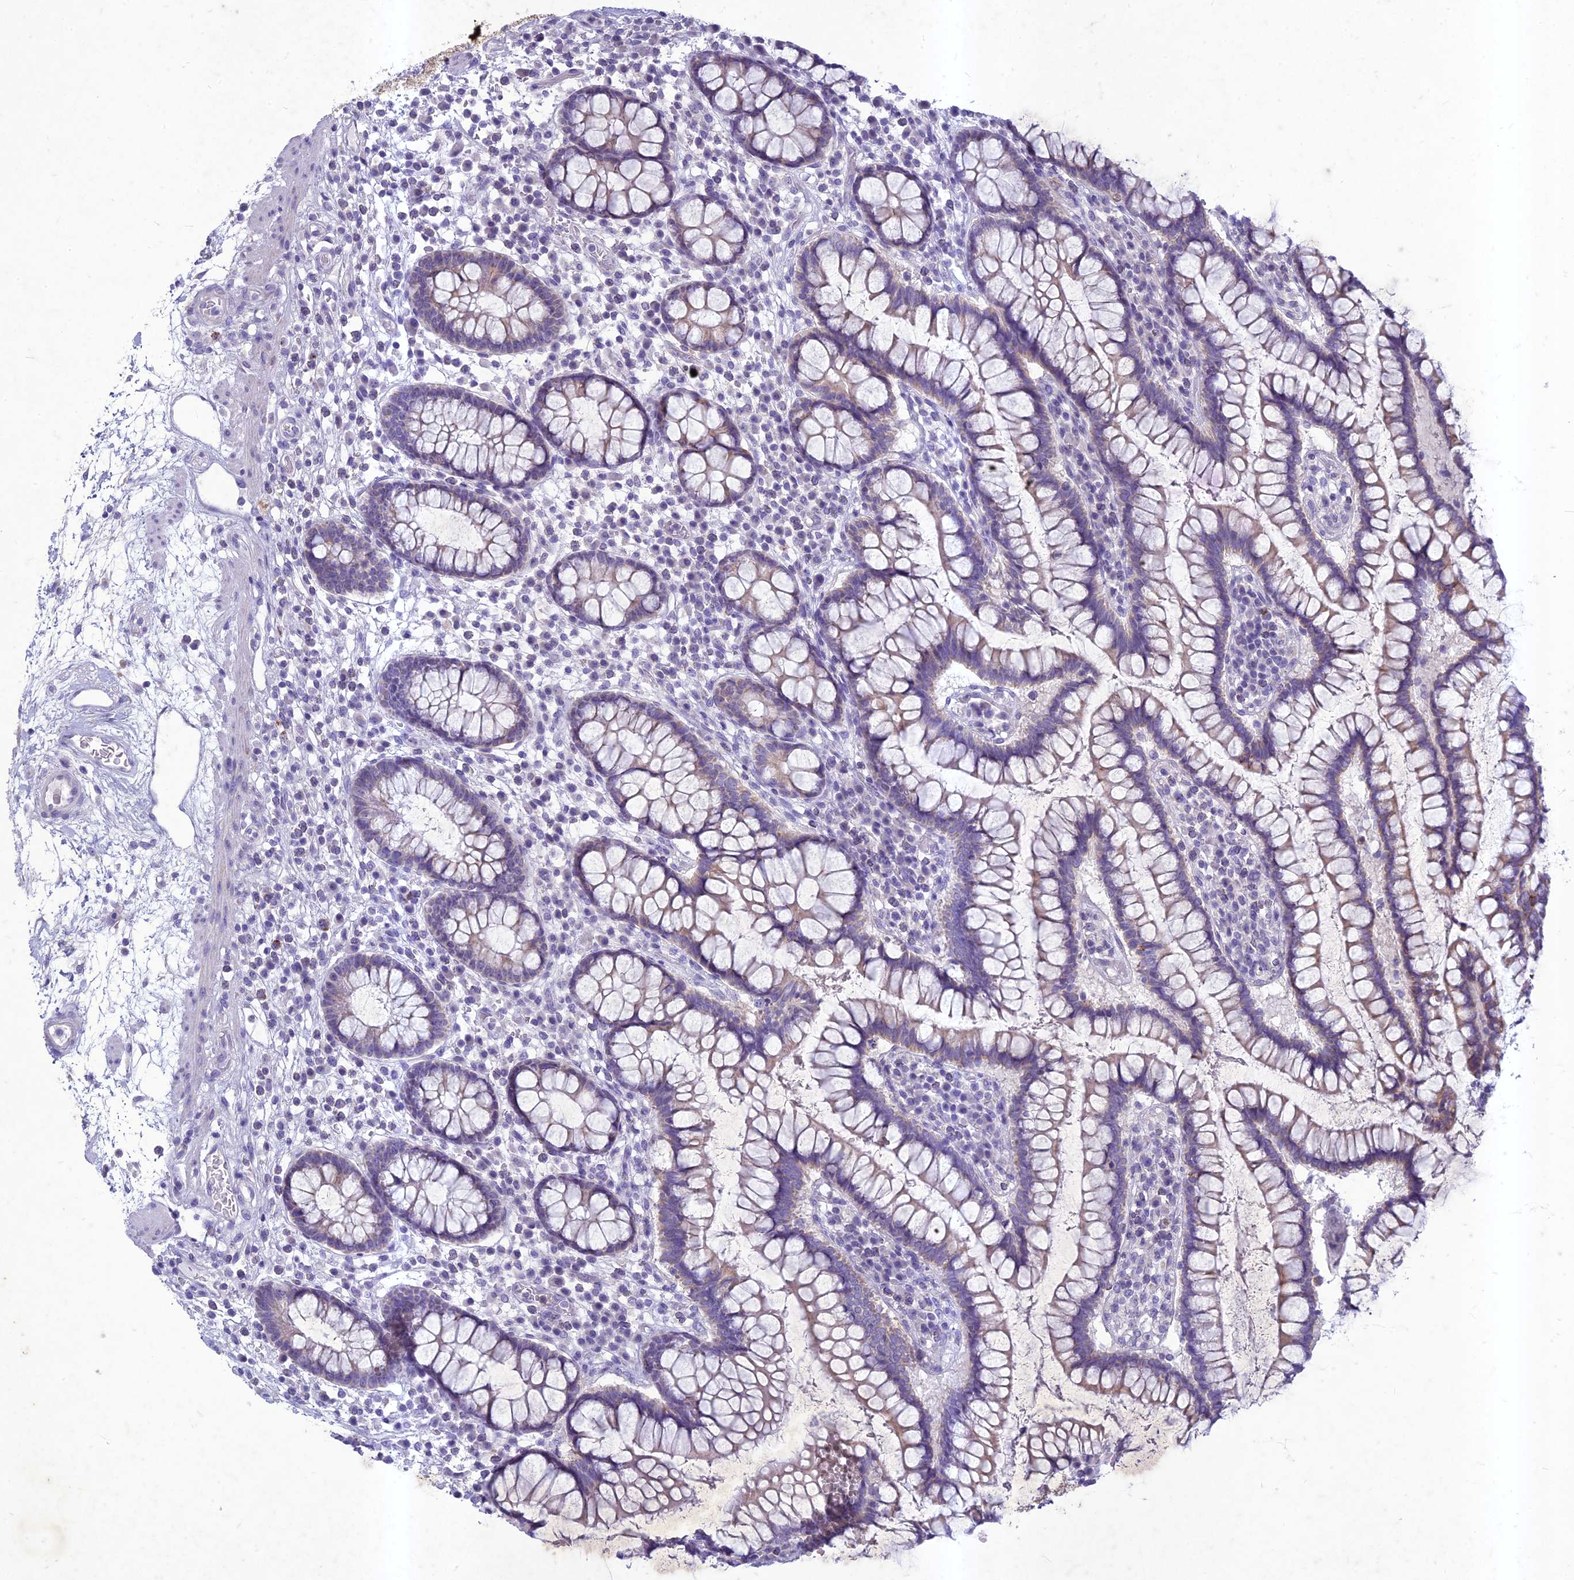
{"staining": {"intensity": "negative", "quantity": "none", "location": "none"}, "tissue": "colon", "cell_type": "Endothelial cells", "image_type": "normal", "snomed": [{"axis": "morphology", "description": "Normal tissue, NOS"}, {"axis": "topography", "description": "Colon"}], "caption": "A histopathology image of human colon is negative for staining in endothelial cells.", "gene": "HIGD1A", "patient": {"sex": "female", "age": 79}}